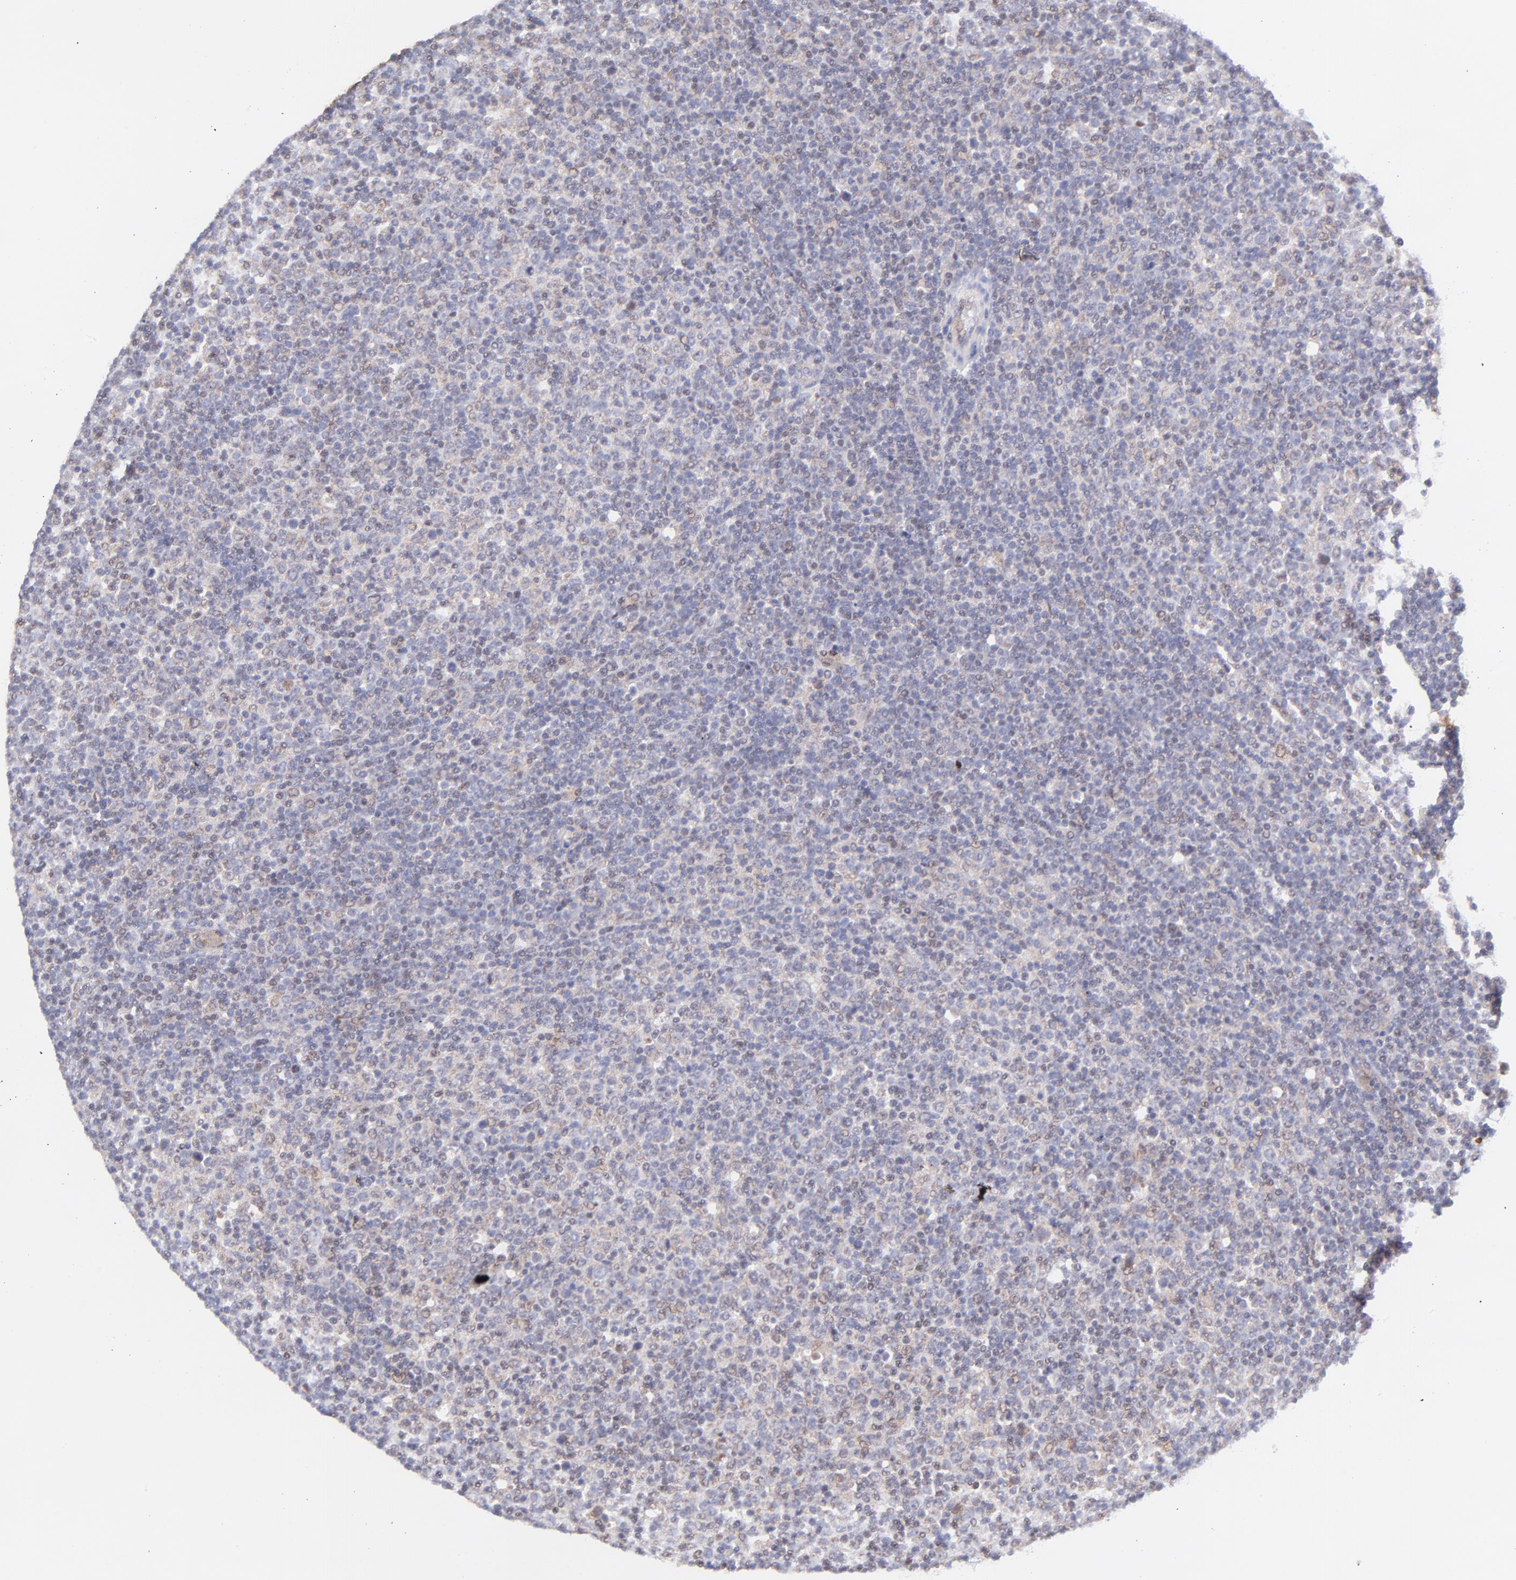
{"staining": {"intensity": "negative", "quantity": "none", "location": "none"}, "tissue": "lymphoma", "cell_type": "Tumor cells", "image_type": "cancer", "snomed": [{"axis": "morphology", "description": "Malignant lymphoma, non-Hodgkin's type, Low grade"}, {"axis": "topography", "description": "Lymph node"}], "caption": "A micrograph of low-grade malignant lymphoma, non-Hodgkin's type stained for a protein exhibits no brown staining in tumor cells.", "gene": "PBDC1", "patient": {"sex": "male", "age": 70}}